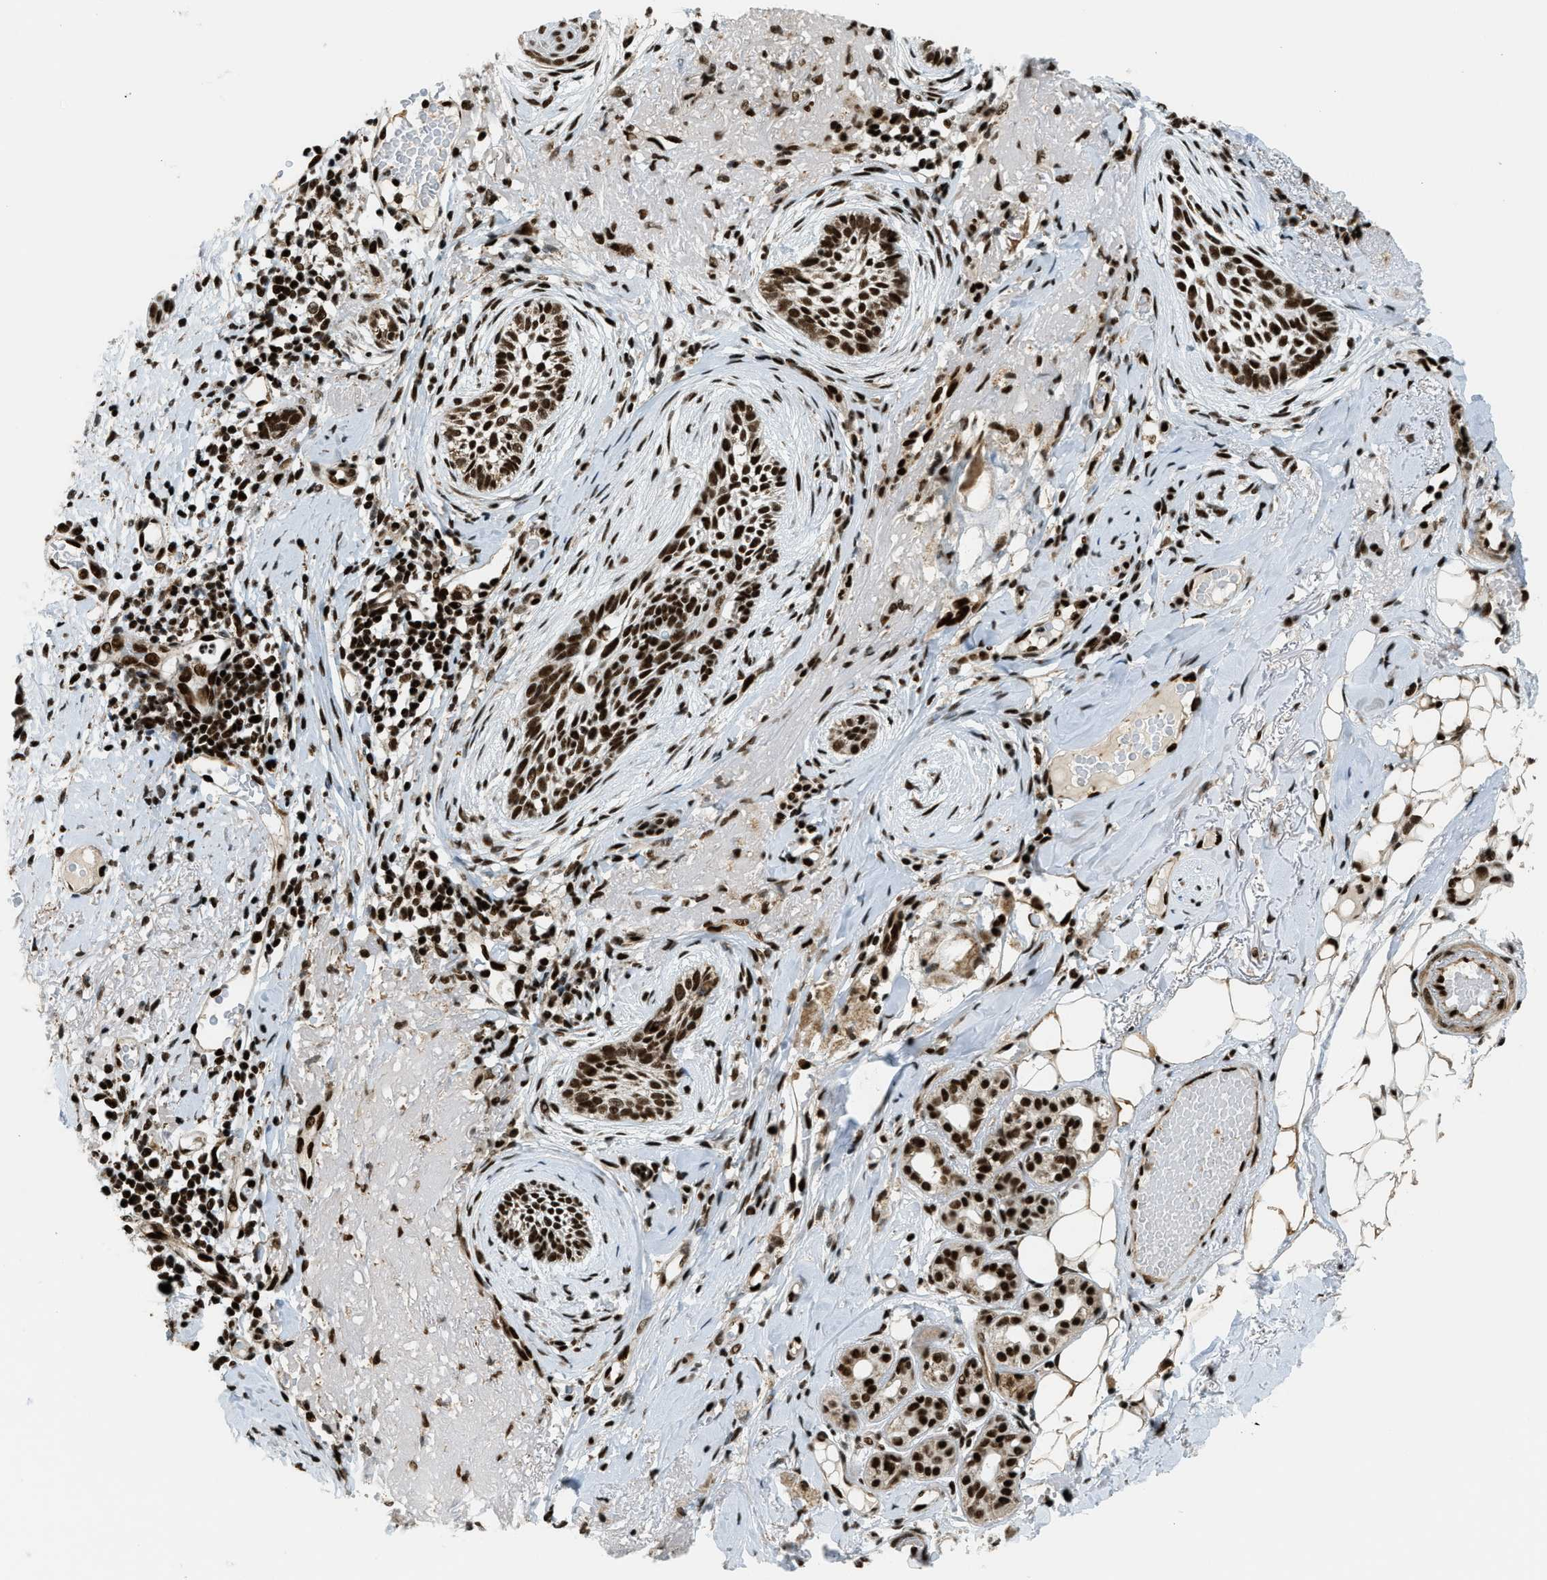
{"staining": {"intensity": "strong", "quantity": ">75%", "location": "nuclear"}, "tissue": "skin cancer", "cell_type": "Tumor cells", "image_type": "cancer", "snomed": [{"axis": "morphology", "description": "Basal cell carcinoma"}, {"axis": "topography", "description": "Skin"}], "caption": "Immunohistochemistry (DAB) staining of human skin cancer reveals strong nuclear protein positivity in about >75% of tumor cells. Nuclei are stained in blue.", "gene": "GABPB1", "patient": {"sex": "female", "age": 88}}